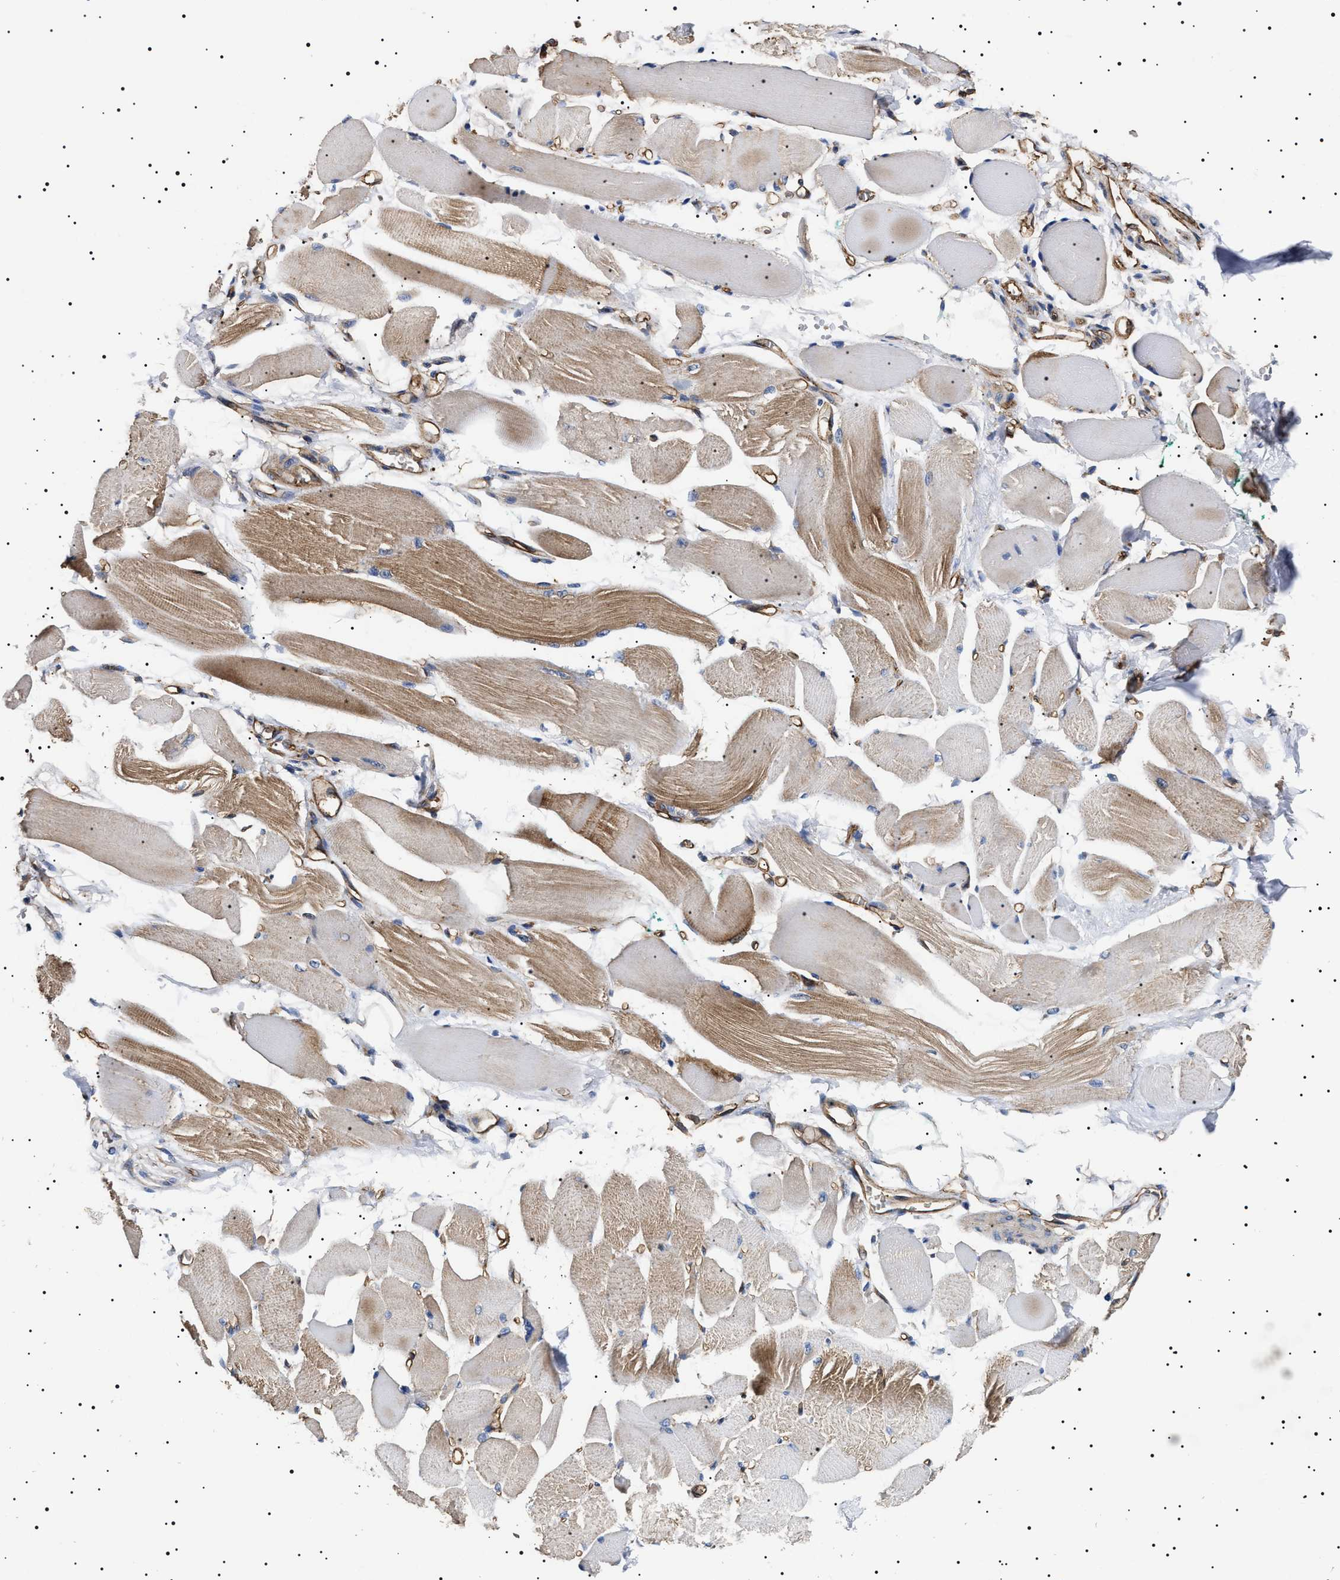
{"staining": {"intensity": "moderate", "quantity": ">75%", "location": "cytoplasmic/membranous"}, "tissue": "skeletal muscle", "cell_type": "Myocytes", "image_type": "normal", "snomed": [{"axis": "morphology", "description": "Normal tissue, NOS"}, {"axis": "topography", "description": "Skeletal muscle"}, {"axis": "topography", "description": "Peripheral nerve tissue"}], "caption": "Normal skeletal muscle was stained to show a protein in brown. There is medium levels of moderate cytoplasmic/membranous expression in approximately >75% of myocytes.", "gene": "TPP2", "patient": {"sex": "female", "age": 84}}